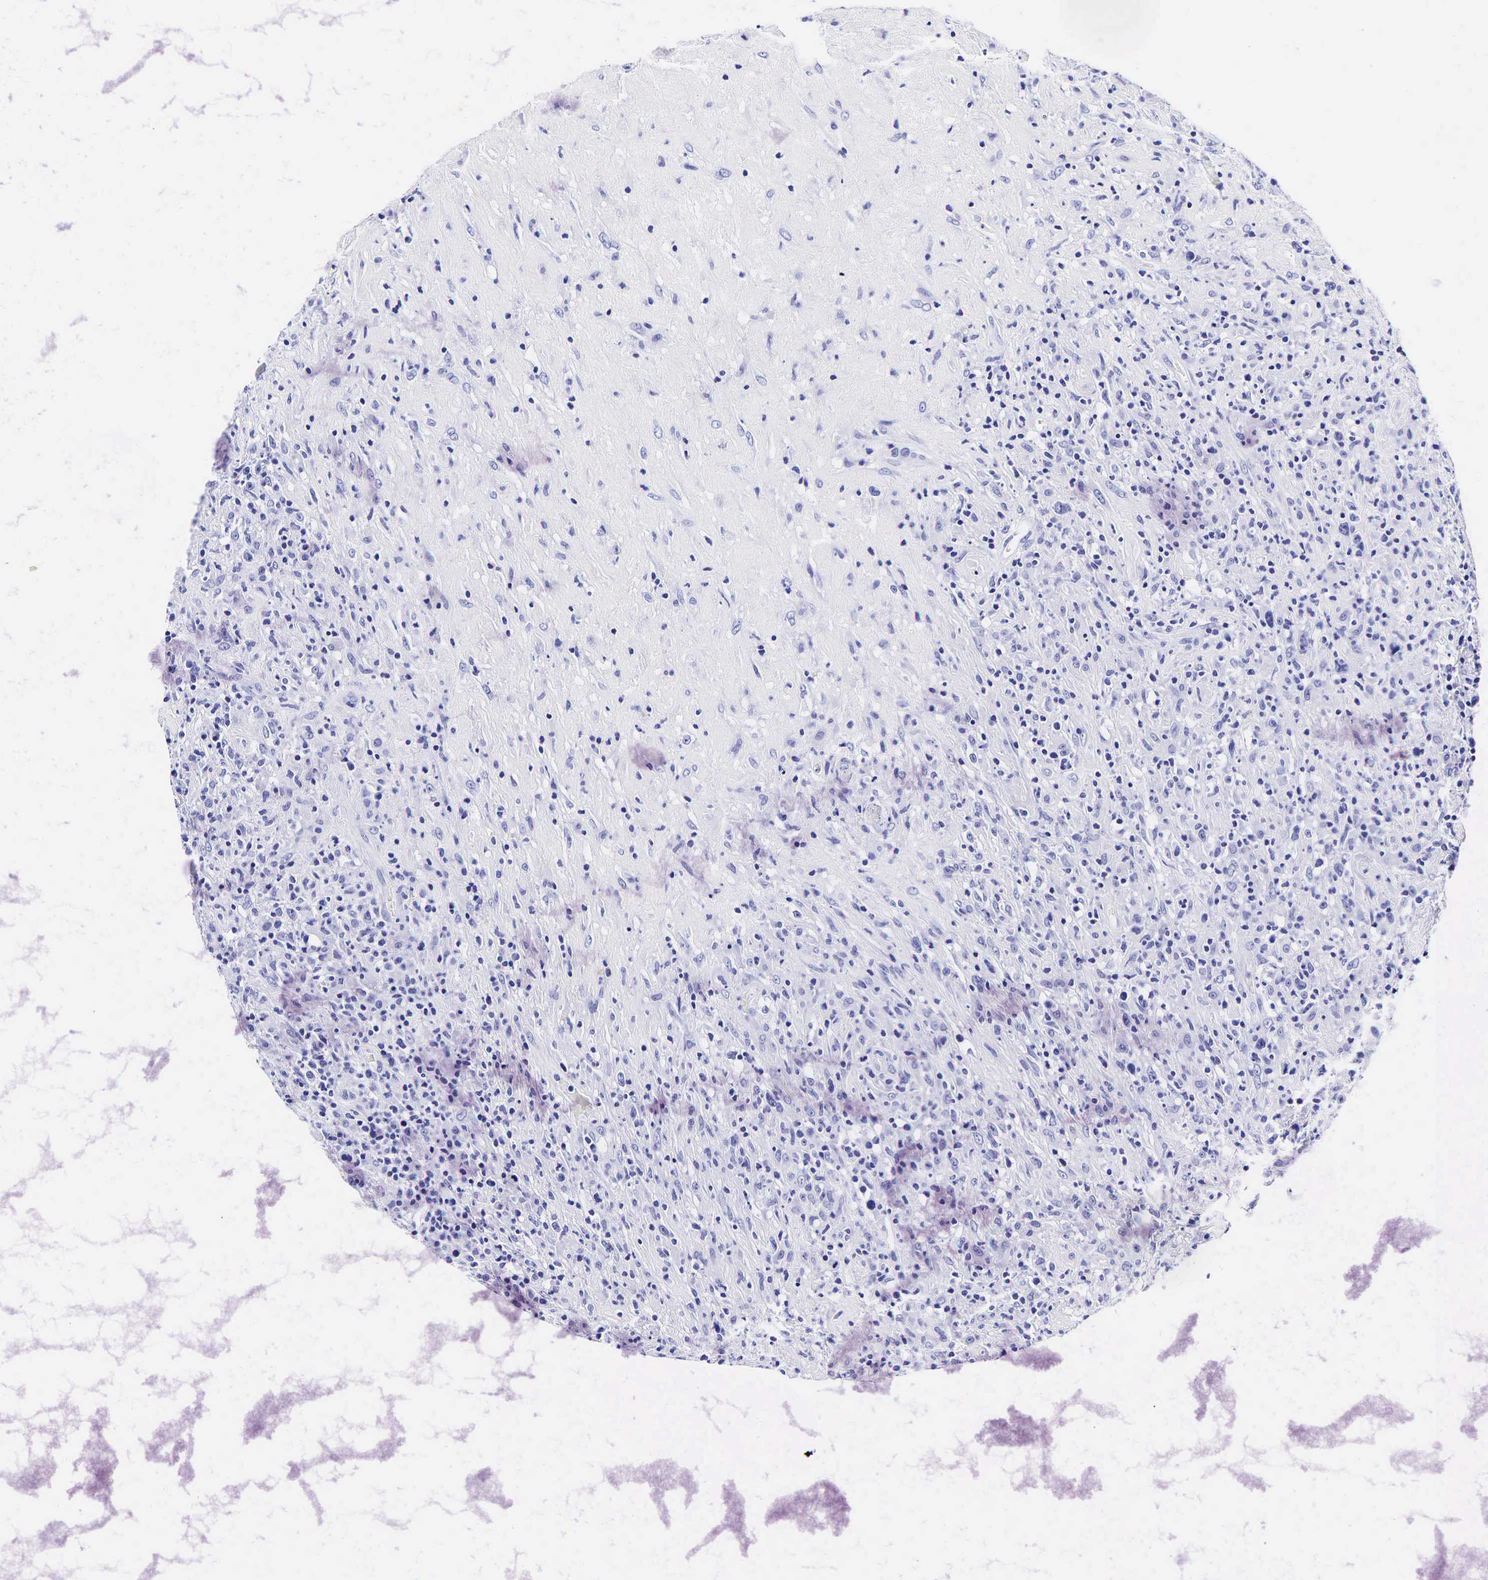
{"staining": {"intensity": "negative", "quantity": "none", "location": "none"}, "tissue": "lymphoma", "cell_type": "Tumor cells", "image_type": "cancer", "snomed": [{"axis": "morphology", "description": "Hodgkin's disease, NOS"}, {"axis": "topography", "description": "Lymph node"}], "caption": "DAB (3,3'-diaminobenzidine) immunohistochemical staining of Hodgkin's disease exhibits no significant staining in tumor cells.", "gene": "GCG", "patient": {"sex": "male", "age": 46}}